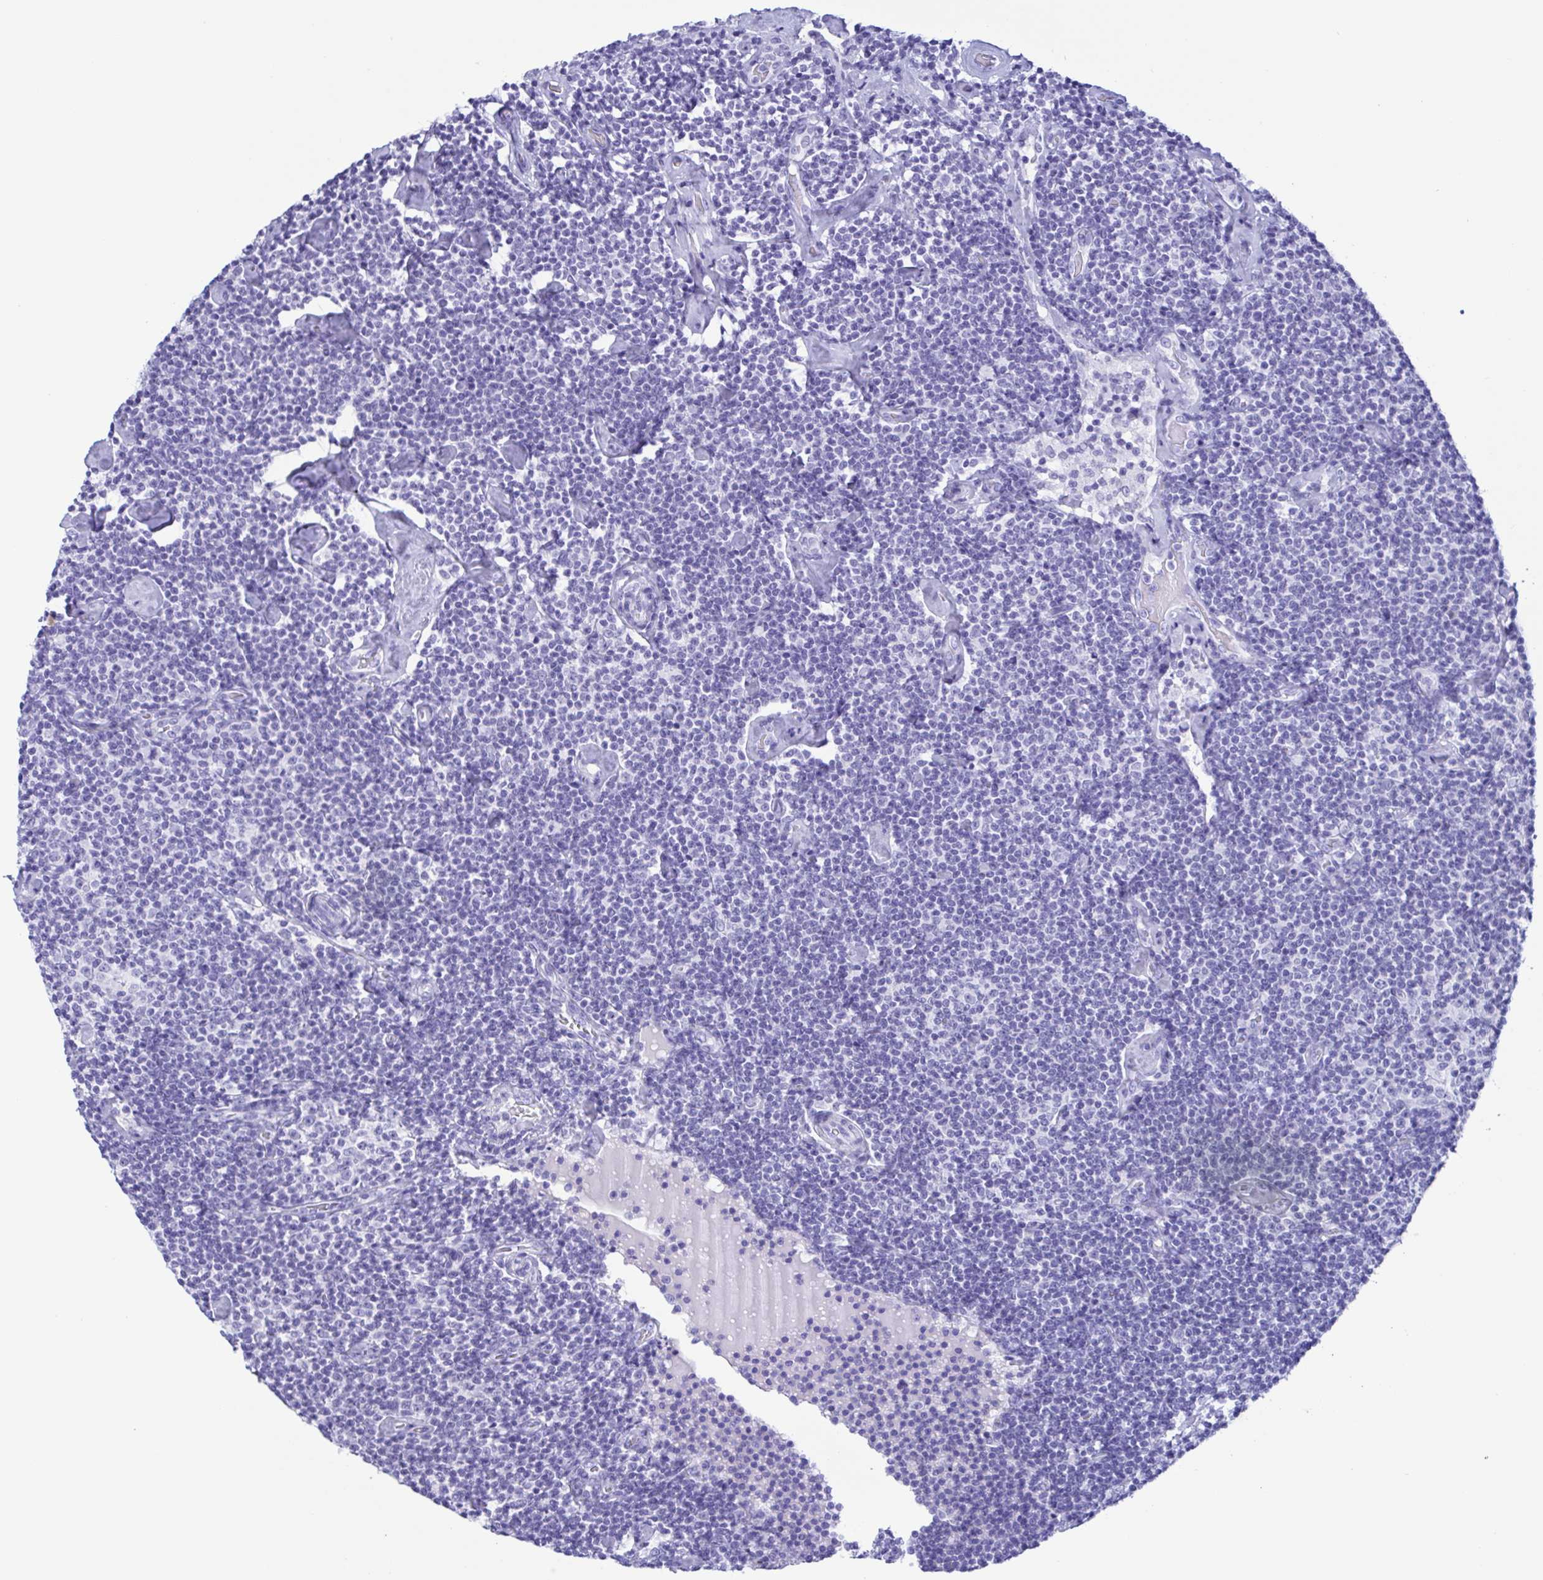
{"staining": {"intensity": "negative", "quantity": "none", "location": "none"}, "tissue": "lymphoma", "cell_type": "Tumor cells", "image_type": "cancer", "snomed": [{"axis": "morphology", "description": "Malignant lymphoma, non-Hodgkin's type, Low grade"}, {"axis": "topography", "description": "Lymph node"}], "caption": "Human lymphoma stained for a protein using immunohistochemistry reveals no expression in tumor cells.", "gene": "TSPY2", "patient": {"sex": "male", "age": 81}}